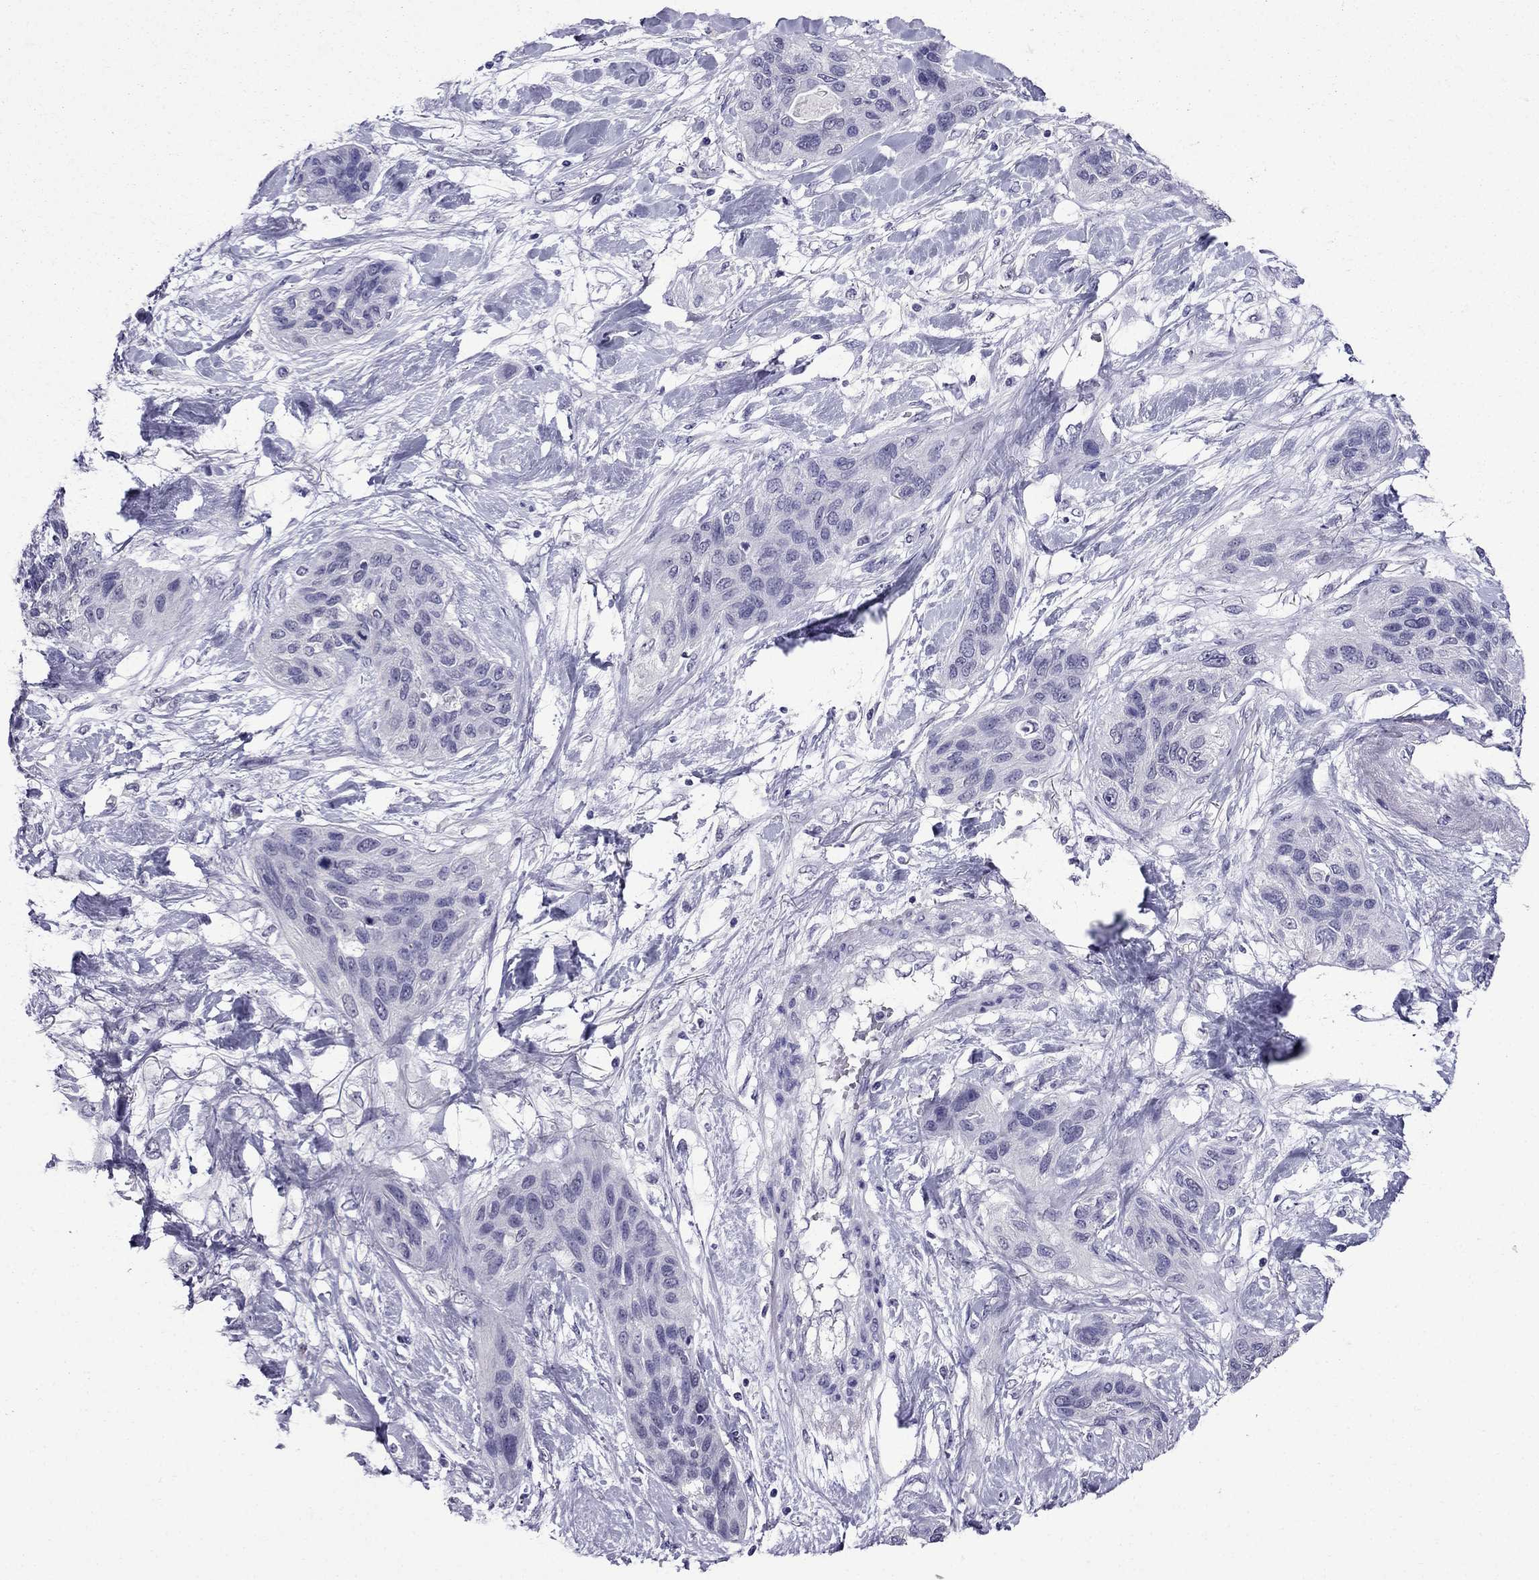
{"staining": {"intensity": "negative", "quantity": "none", "location": "none"}, "tissue": "lung cancer", "cell_type": "Tumor cells", "image_type": "cancer", "snomed": [{"axis": "morphology", "description": "Squamous cell carcinoma, NOS"}, {"axis": "topography", "description": "Lung"}], "caption": "An image of lung squamous cell carcinoma stained for a protein shows no brown staining in tumor cells.", "gene": "OLFM4", "patient": {"sex": "female", "age": 70}}